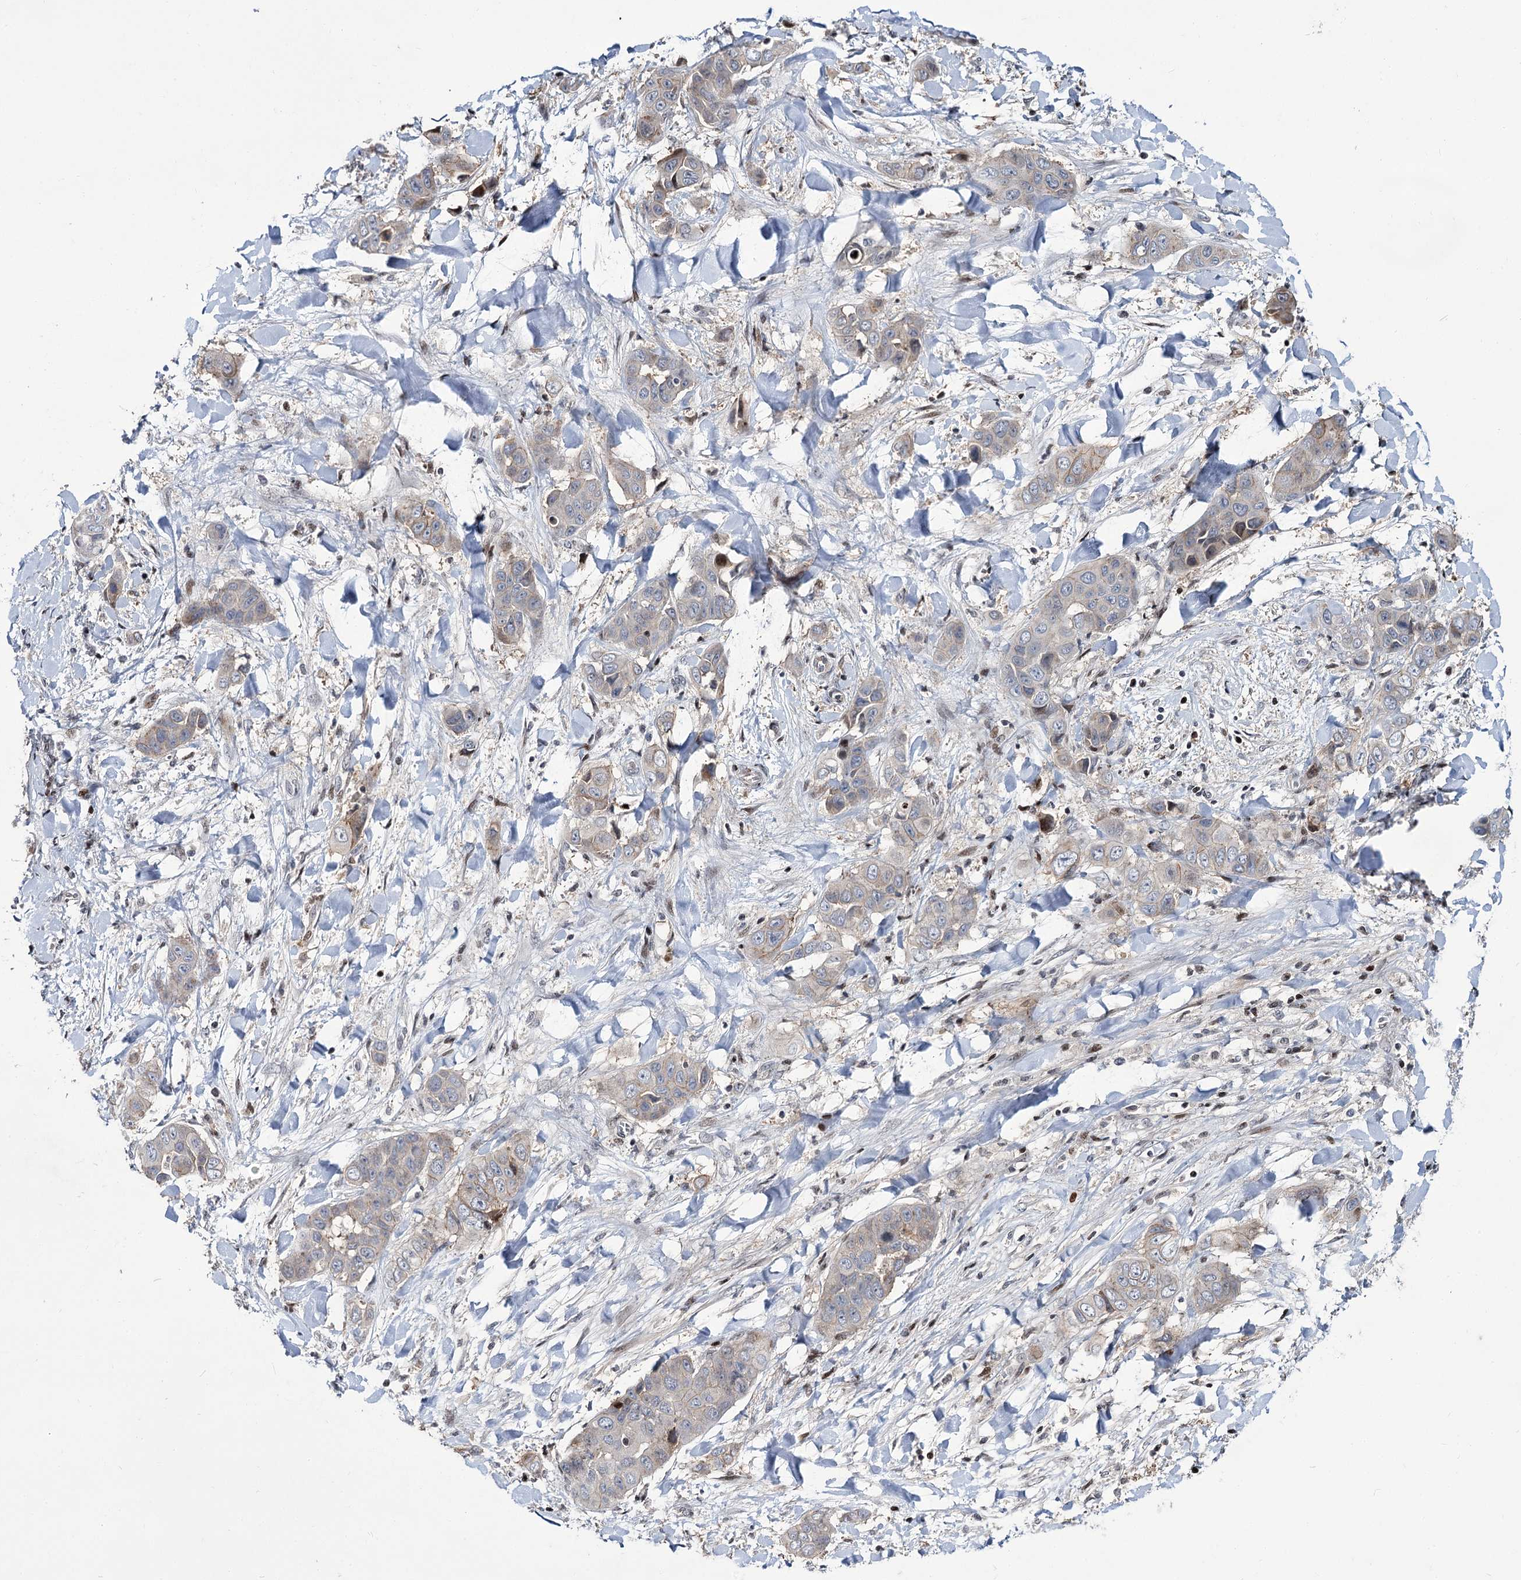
{"staining": {"intensity": "negative", "quantity": "none", "location": "none"}, "tissue": "liver cancer", "cell_type": "Tumor cells", "image_type": "cancer", "snomed": [{"axis": "morphology", "description": "Cholangiocarcinoma"}, {"axis": "topography", "description": "Liver"}], "caption": "Immunohistochemistry (IHC) of human liver cancer reveals no expression in tumor cells.", "gene": "ITFG2", "patient": {"sex": "female", "age": 52}}